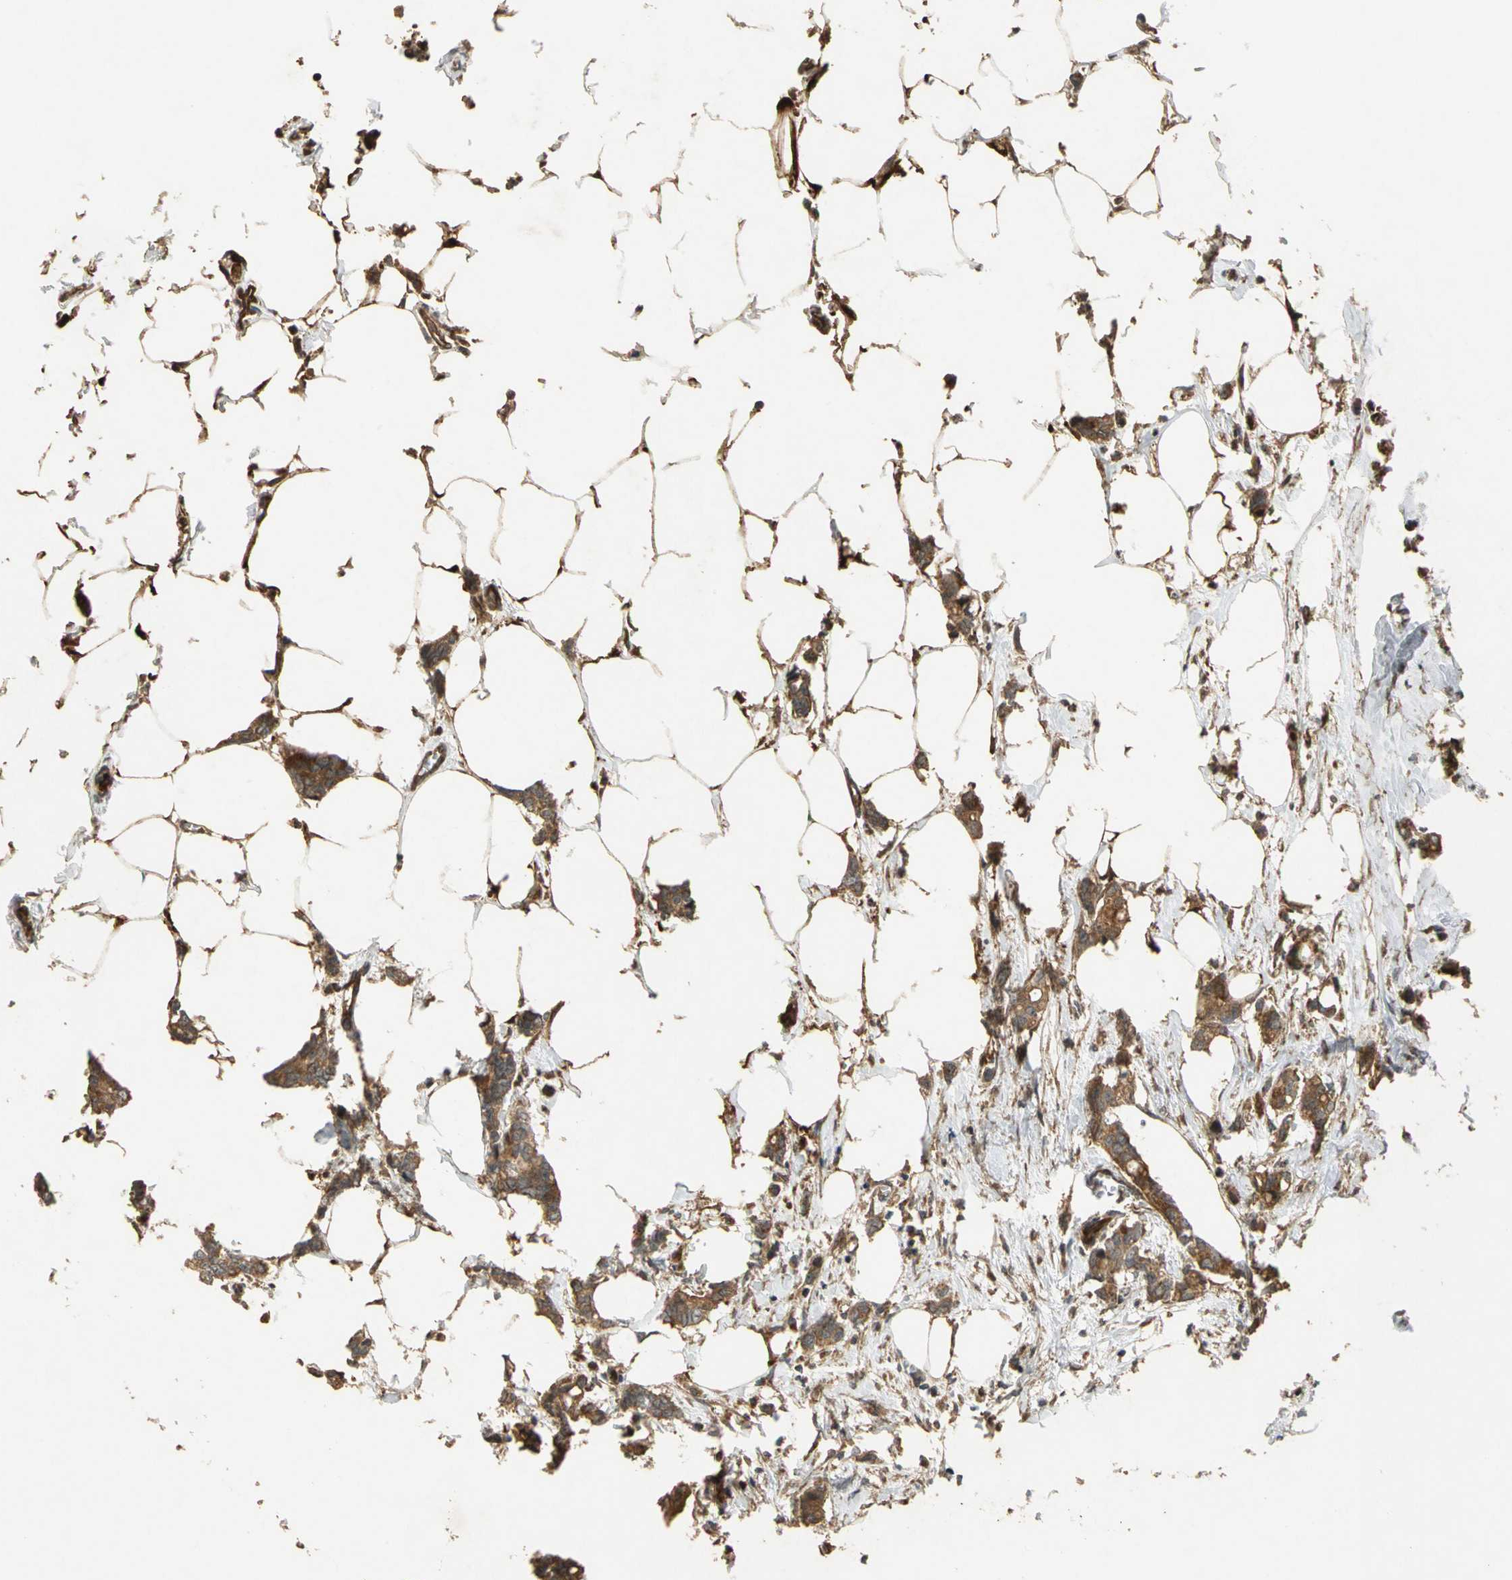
{"staining": {"intensity": "strong", "quantity": ">75%", "location": "cytoplasmic/membranous"}, "tissue": "breast cancer", "cell_type": "Tumor cells", "image_type": "cancer", "snomed": [{"axis": "morphology", "description": "Duct carcinoma"}, {"axis": "topography", "description": "Breast"}], "caption": "Breast invasive ductal carcinoma stained for a protein (brown) demonstrates strong cytoplasmic/membranous positive staining in about >75% of tumor cells.", "gene": "IL17RB", "patient": {"sex": "female", "age": 84}}